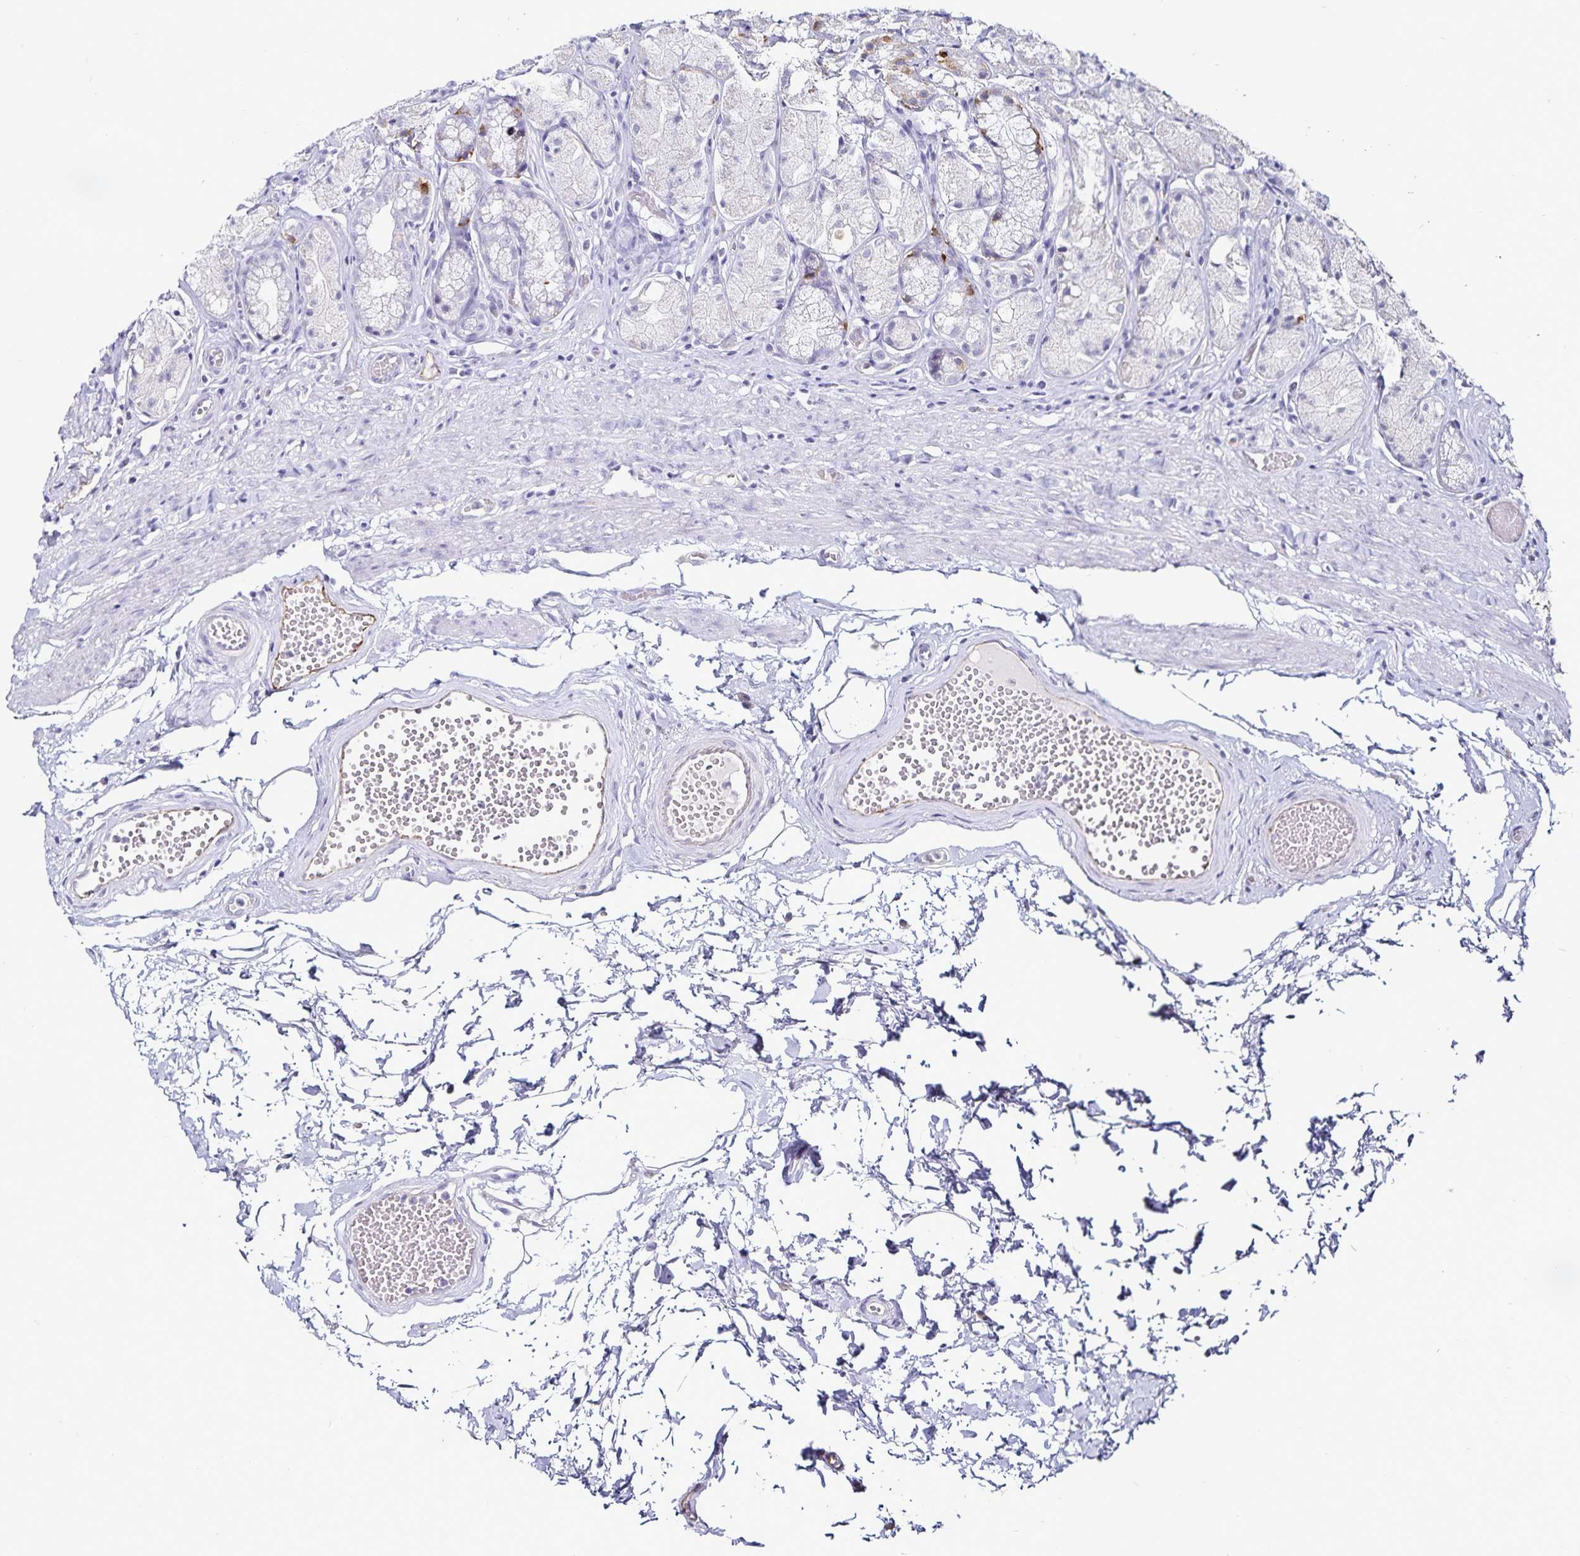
{"staining": {"intensity": "moderate", "quantity": "<25%", "location": "cytoplasmic/membranous"}, "tissue": "stomach", "cell_type": "Glandular cells", "image_type": "normal", "snomed": [{"axis": "morphology", "description": "Normal tissue, NOS"}, {"axis": "topography", "description": "Stomach"}], "caption": "Approximately <25% of glandular cells in benign stomach show moderate cytoplasmic/membranous protein expression as visualized by brown immunohistochemical staining.", "gene": "TSPAN7", "patient": {"sex": "male", "age": 70}}